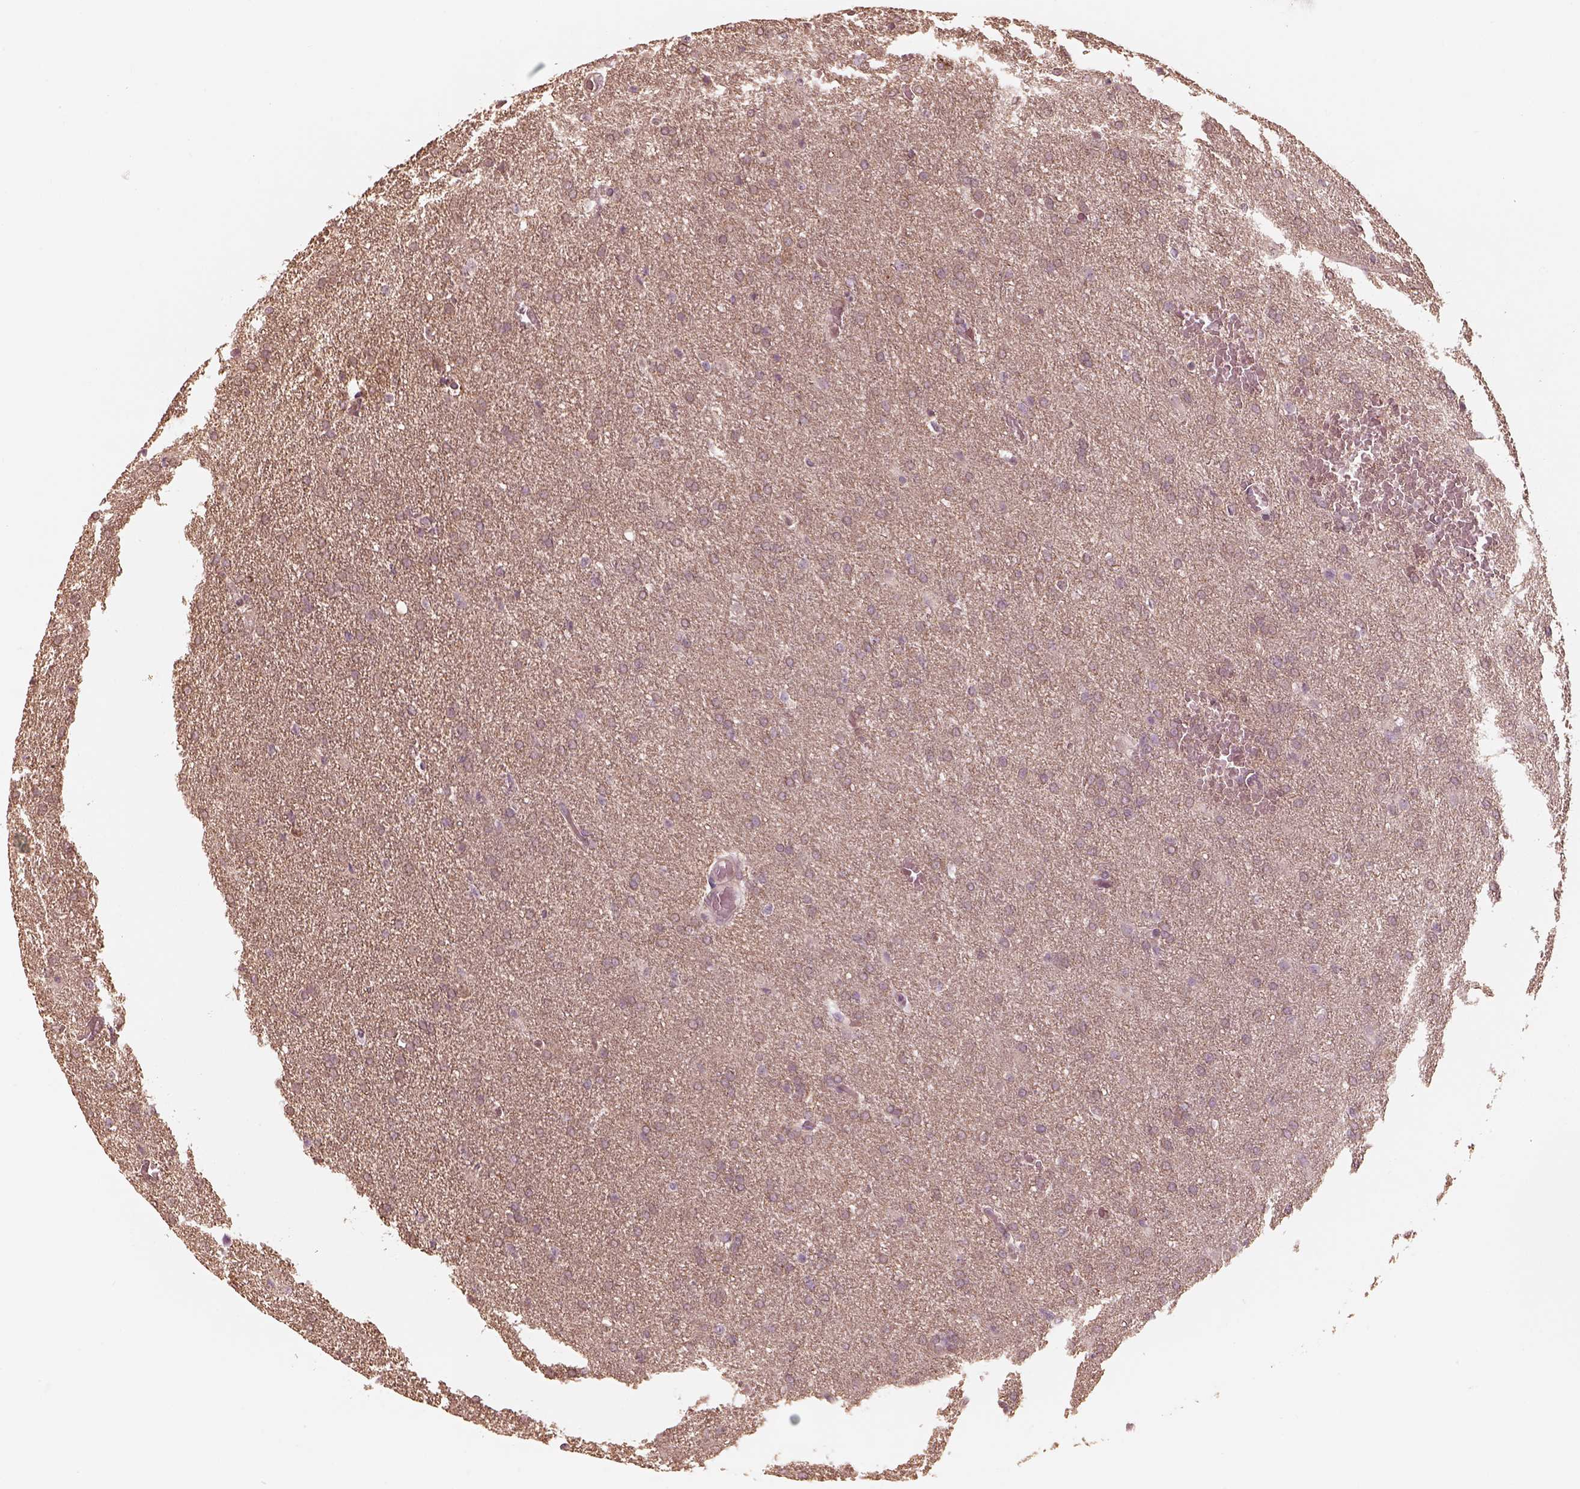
{"staining": {"intensity": "weak", "quantity": "25%-75%", "location": "cytoplasmic/membranous"}, "tissue": "glioma", "cell_type": "Tumor cells", "image_type": "cancer", "snomed": [{"axis": "morphology", "description": "Glioma, malignant, High grade"}, {"axis": "topography", "description": "Brain"}], "caption": "About 25%-75% of tumor cells in malignant glioma (high-grade) exhibit weak cytoplasmic/membranous protein expression as visualized by brown immunohistochemical staining.", "gene": "KIF5C", "patient": {"sex": "male", "age": 68}}